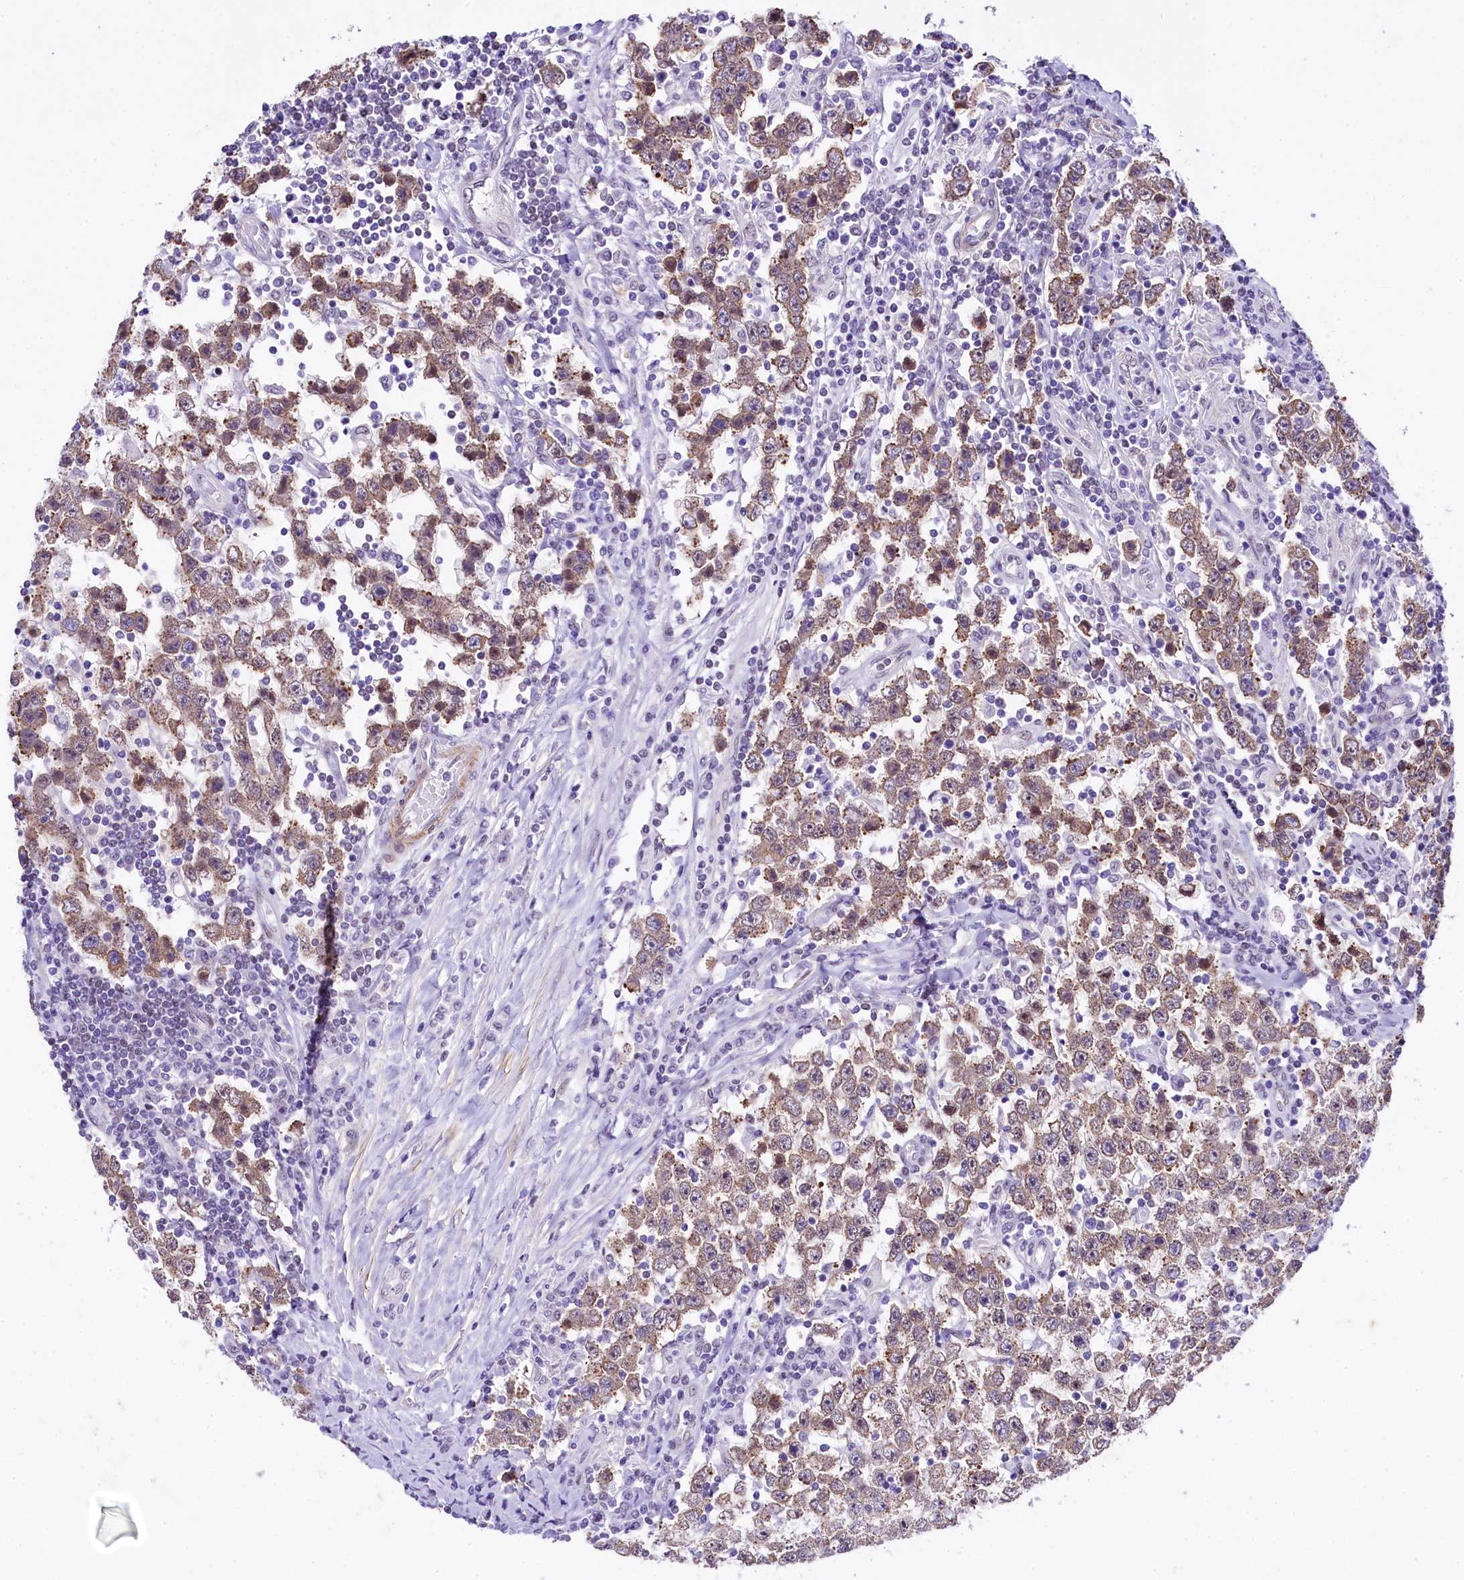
{"staining": {"intensity": "moderate", "quantity": ">75%", "location": "cytoplasmic/membranous"}, "tissue": "testis cancer", "cell_type": "Tumor cells", "image_type": "cancer", "snomed": [{"axis": "morphology", "description": "Normal tissue, NOS"}, {"axis": "morphology", "description": "Urothelial carcinoma, High grade"}, {"axis": "morphology", "description": "Seminoma, NOS"}, {"axis": "morphology", "description": "Carcinoma, Embryonal, NOS"}, {"axis": "topography", "description": "Urinary bladder"}, {"axis": "topography", "description": "Testis"}], "caption": "There is medium levels of moderate cytoplasmic/membranous expression in tumor cells of high-grade urothelial carcinoma (testis), as demonstrated by immunohistochemical staining (brown color).", "gene": "SAMD10", "patient": {"sex": "male", "age": 41}}